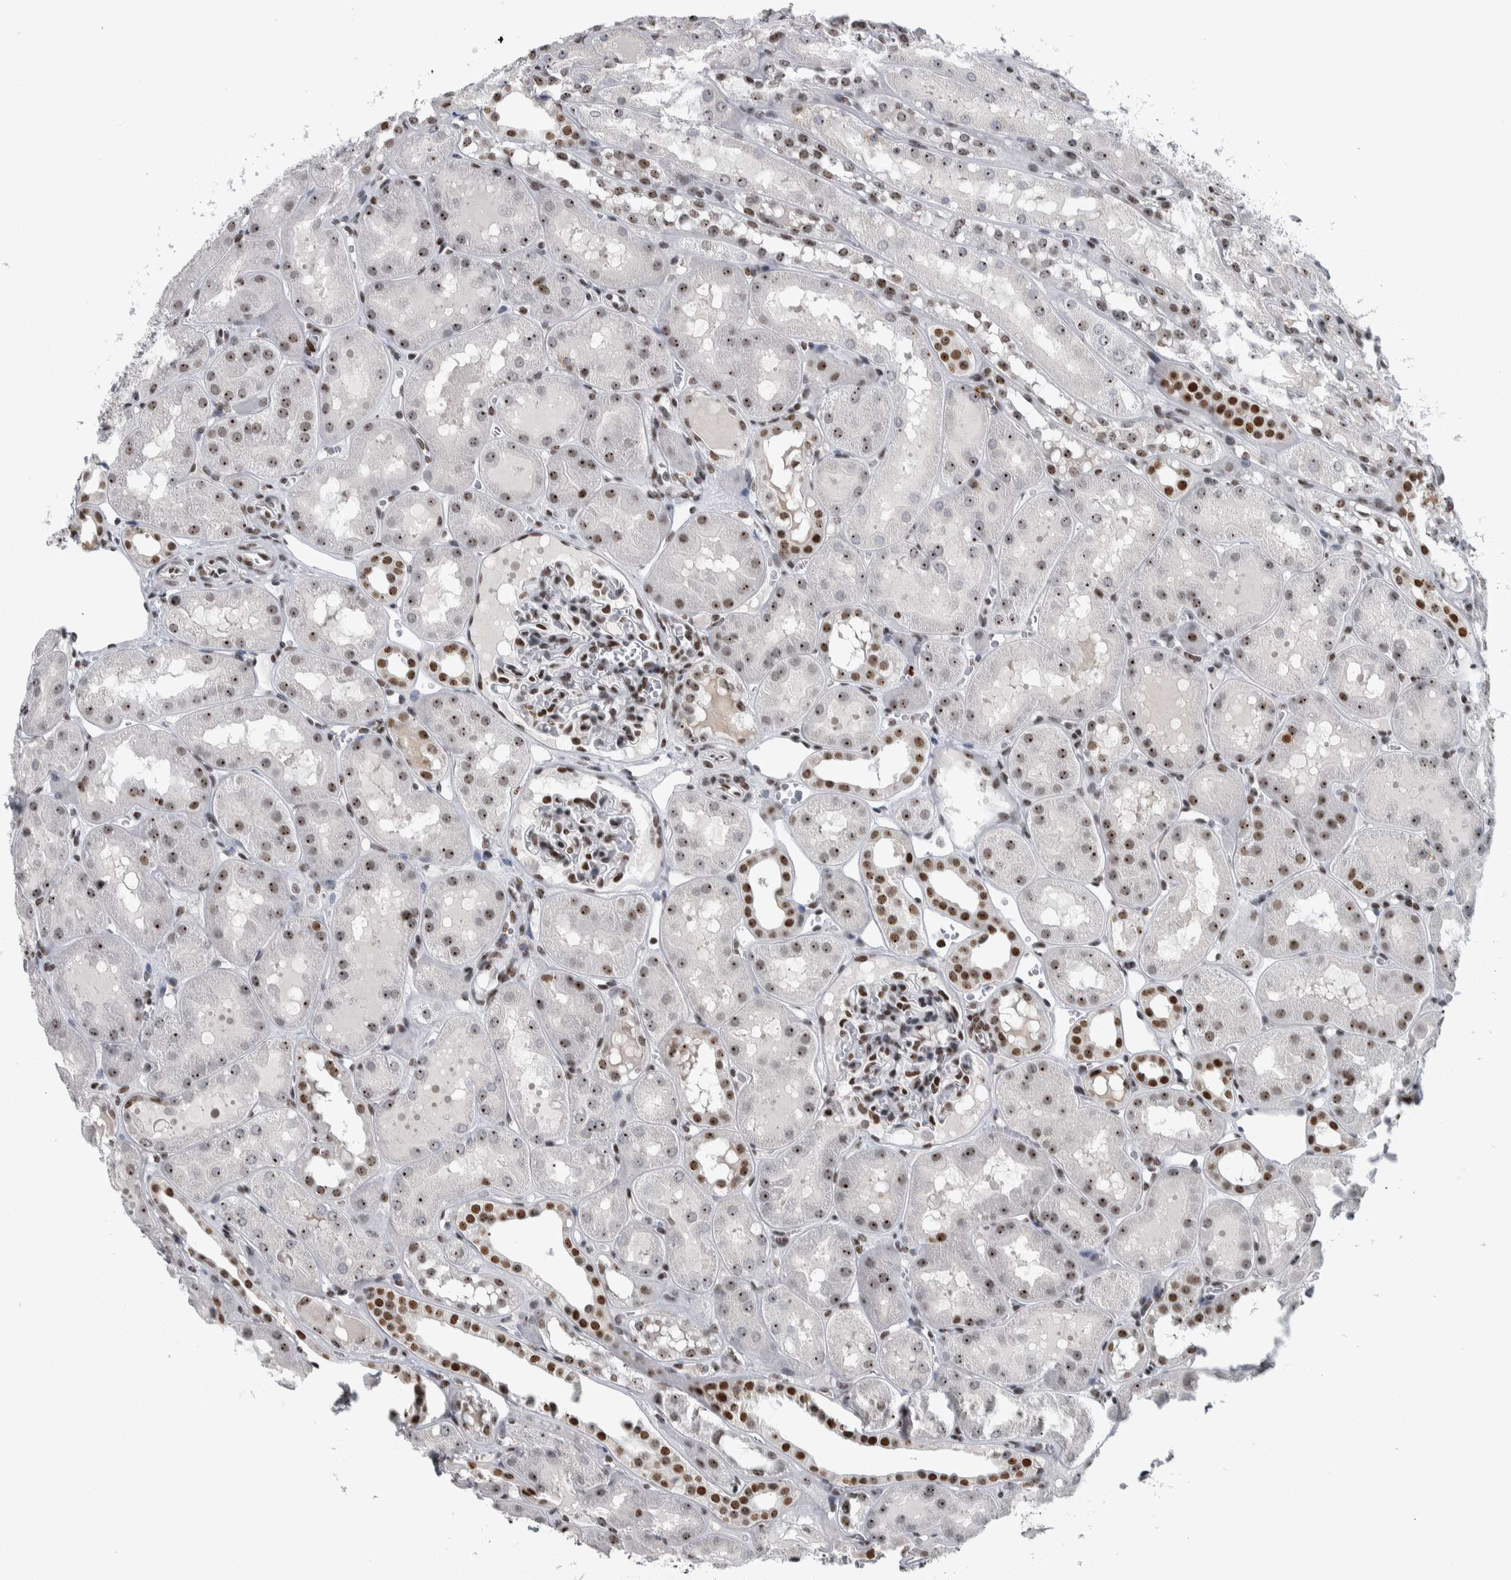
{"staining": {"intensity": "strong", "quantity": "25%-75%", "location": "nuclear"}, "tissue": "kidney", "cell_type": "Cells in glomeruli", "image_type": "normal", "snomed": [{"axis": "morphology", "description": "Normal tissue, NOS"}, {"axis": "topography", "description": "Kidney"}, {"axis": "topography", "description": "Urinary bladder"}], "caption": "This photomicrograph demonstrates immunohistochemistry staining of benign kidney, with high strong nuclear positivity in about 25%-75% of cells in glomeruli.", "gene": "TOP2B", "patient": {"sex": "male", "age": 16}}